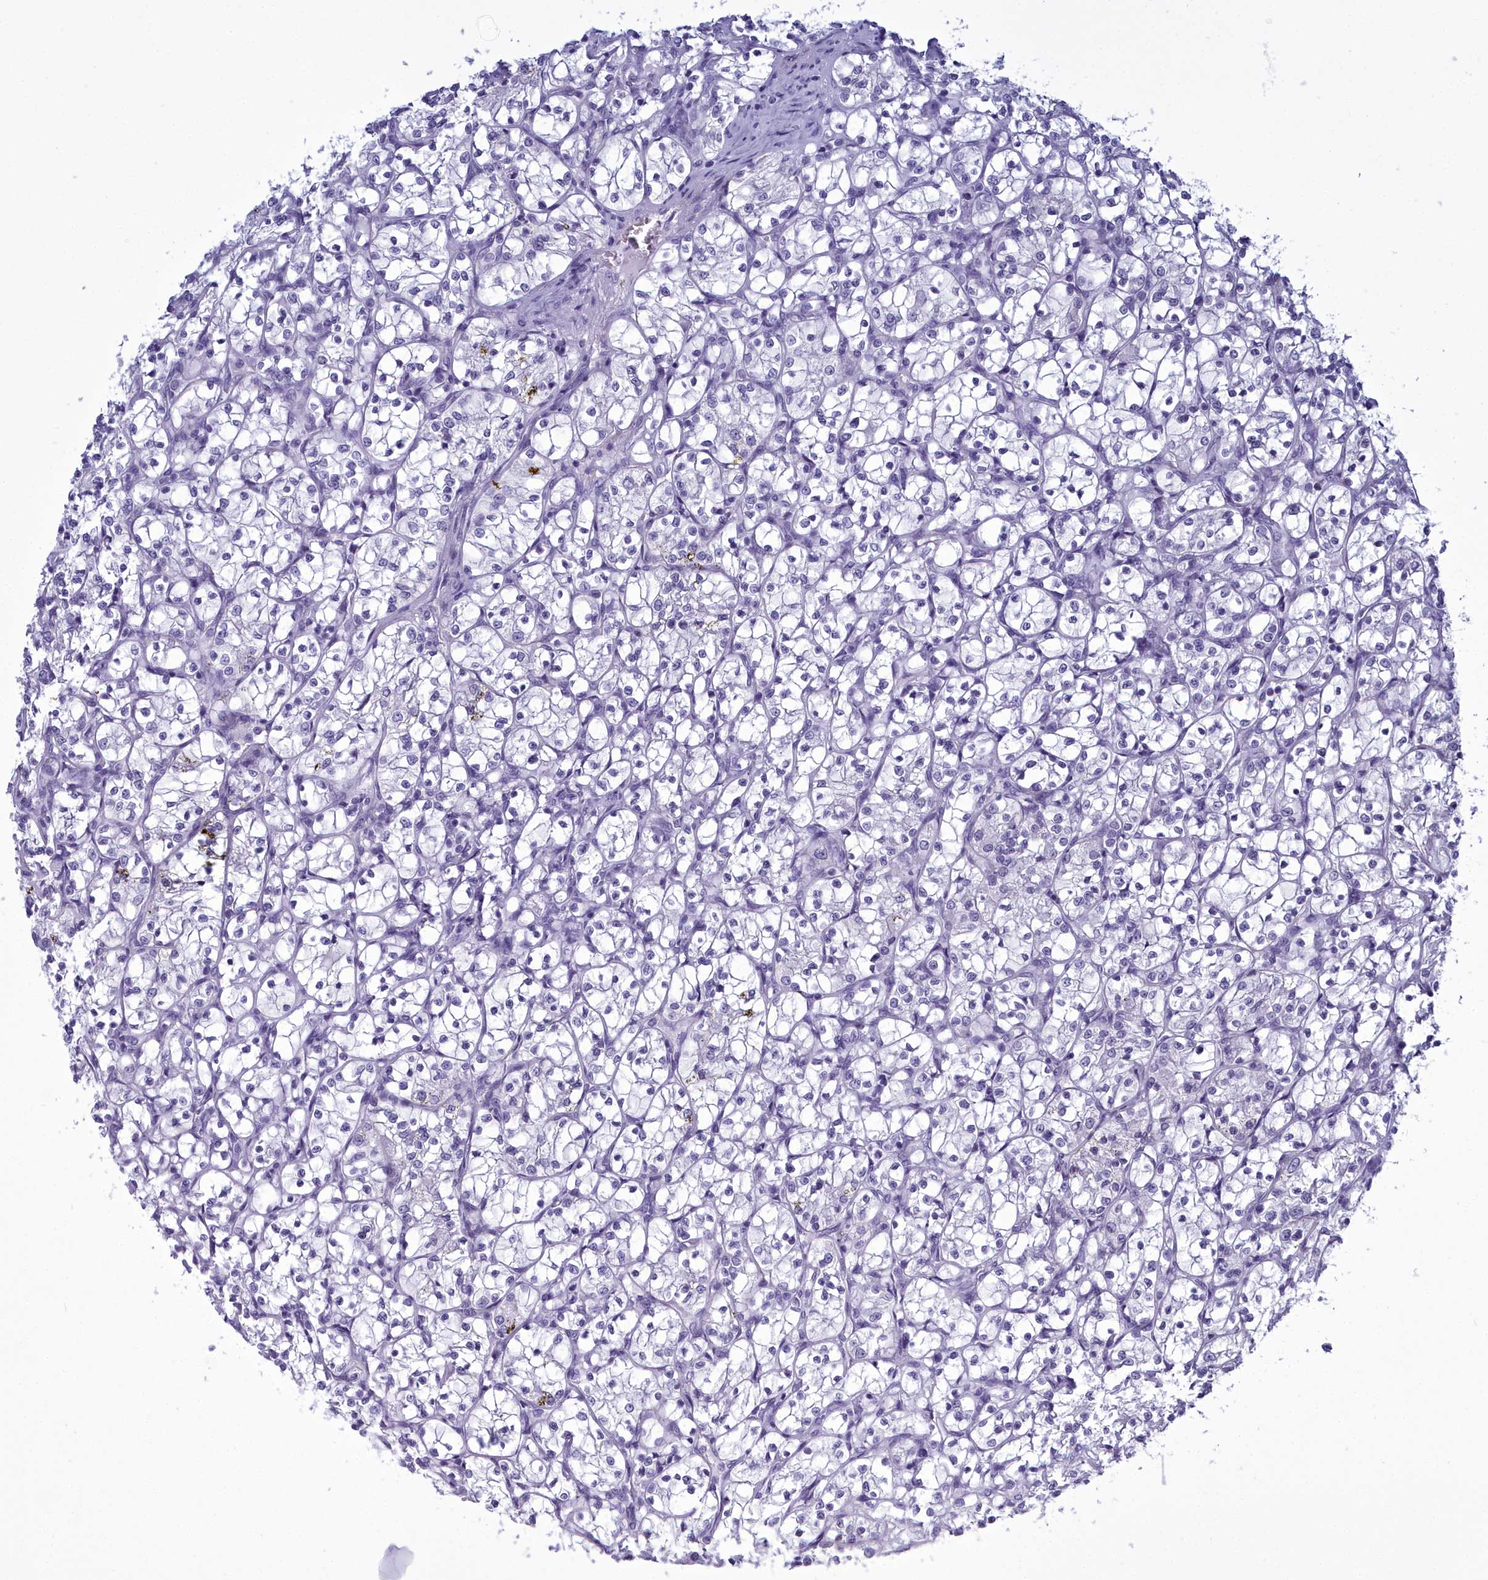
{"staining": {"intensity": "negative", "quantity": "none", "location": "none"}, "tissue": "renal cancer", "cell_type": "Tumor cells", "image_type": "cancer", "snomed": [{"axis": "morphology", "description": "Adenocarcinoma, NOS"}, {"axis": "topography", "description": "Kidney"}], "caption": "Immunohistochemistry micrograph of neoplastic tissue: adenocarcinoma (renal) stained with DAB demonstrates no significant protein positivity in tumor cells.", "gene": "MAP6", "patient": {"sex": "female", "age": 69}}